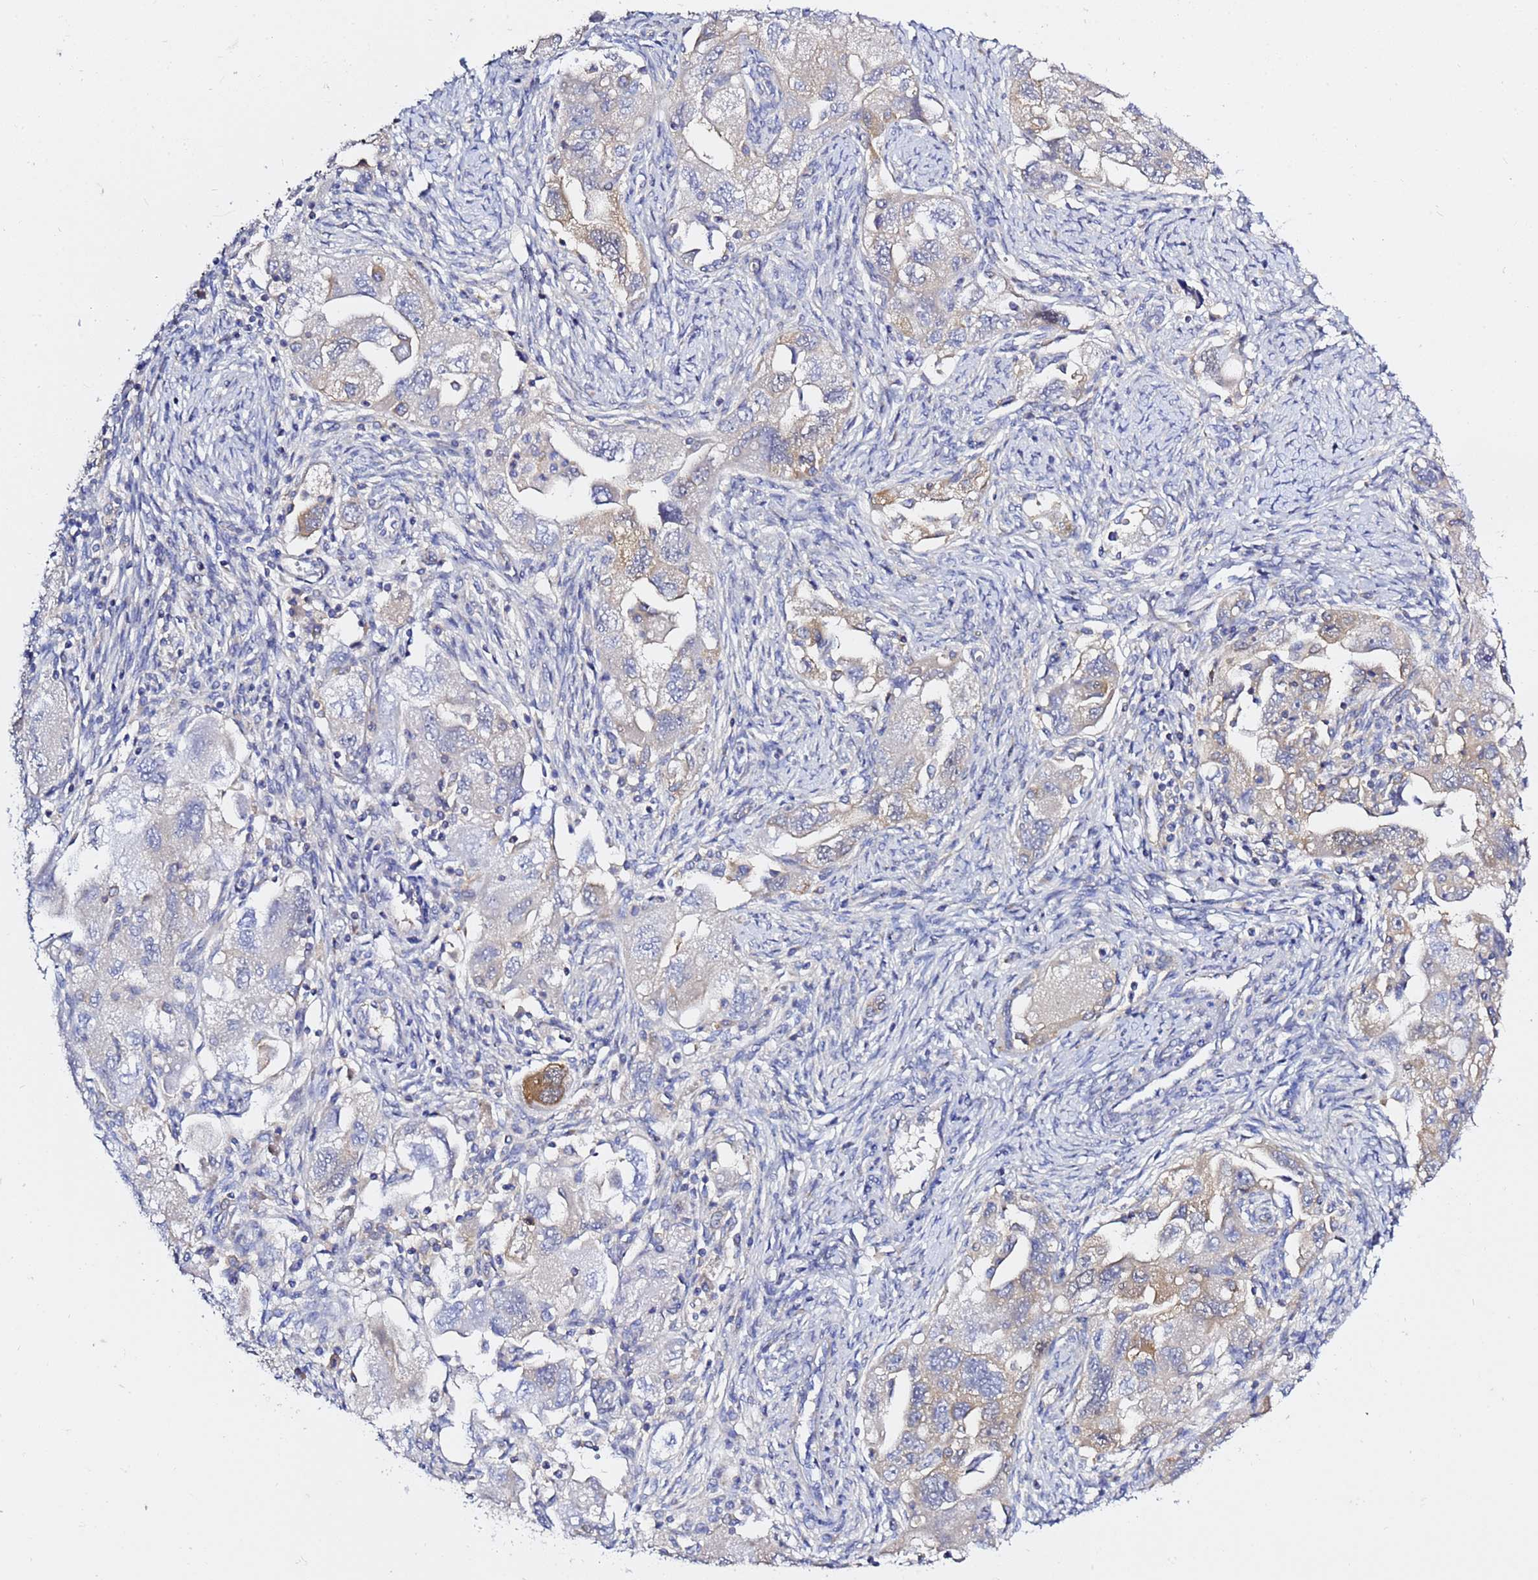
{"staining": {"intensity": "moderate", "quantity": "<25%", "location": "cytoplasmic/membranous"}, "tissue": "ovarian cancer", "cell_type": "Tumor cells", "image_type": "cancer", "snomed": [{"axis": "morphology", "description": "Carcinoma, NOS"}, {"axis": "morphology", "description": "Cystadenocarcinoma, serous, NOS"}, {"axis": "topography", "description": "Ovary"}], "caption": "Protein expression analysis of carcinoma (ovarian) displays moderate cytoplasmic/membranous positivity in about <25% of tumor cells.", "gene": "LENG1", "patient": {"sex": "female", "age": 69}}